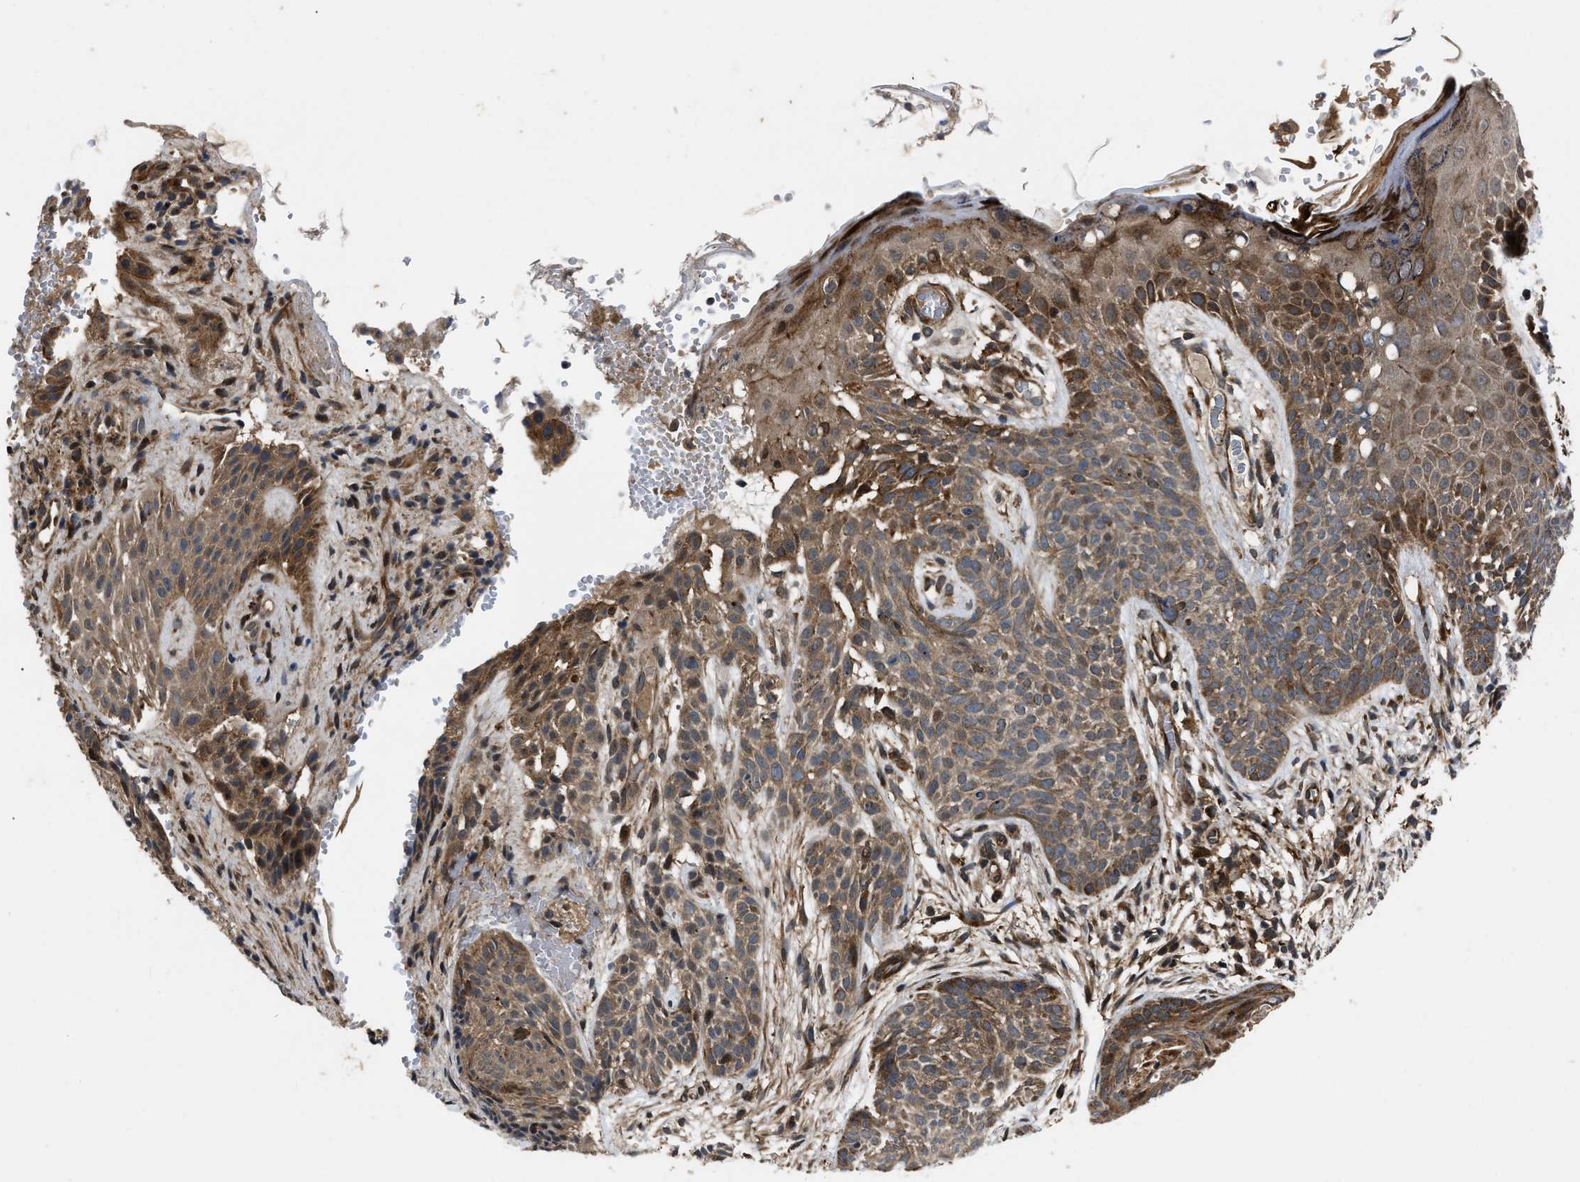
{"staining": {"intensity": "moderate", "quantity": ">75%", "location": "cytoplasmic/membranous"}, "tissue": "skin cancer", "cell_type": "Tumor cells", "image_type": "cancer", "snomed": [{"axis": "morphology", "description": "Basal cell carcinoma"}, {"axis": "topography", "description": "Skin"}], "caption": "Moderate cytoplasmic/membranous staining is present in approximately >75% of tumor cells in skin basal cell carcinoma.", "gene": "PPWD1", "patient": {"sex": "female", "age": 59}}